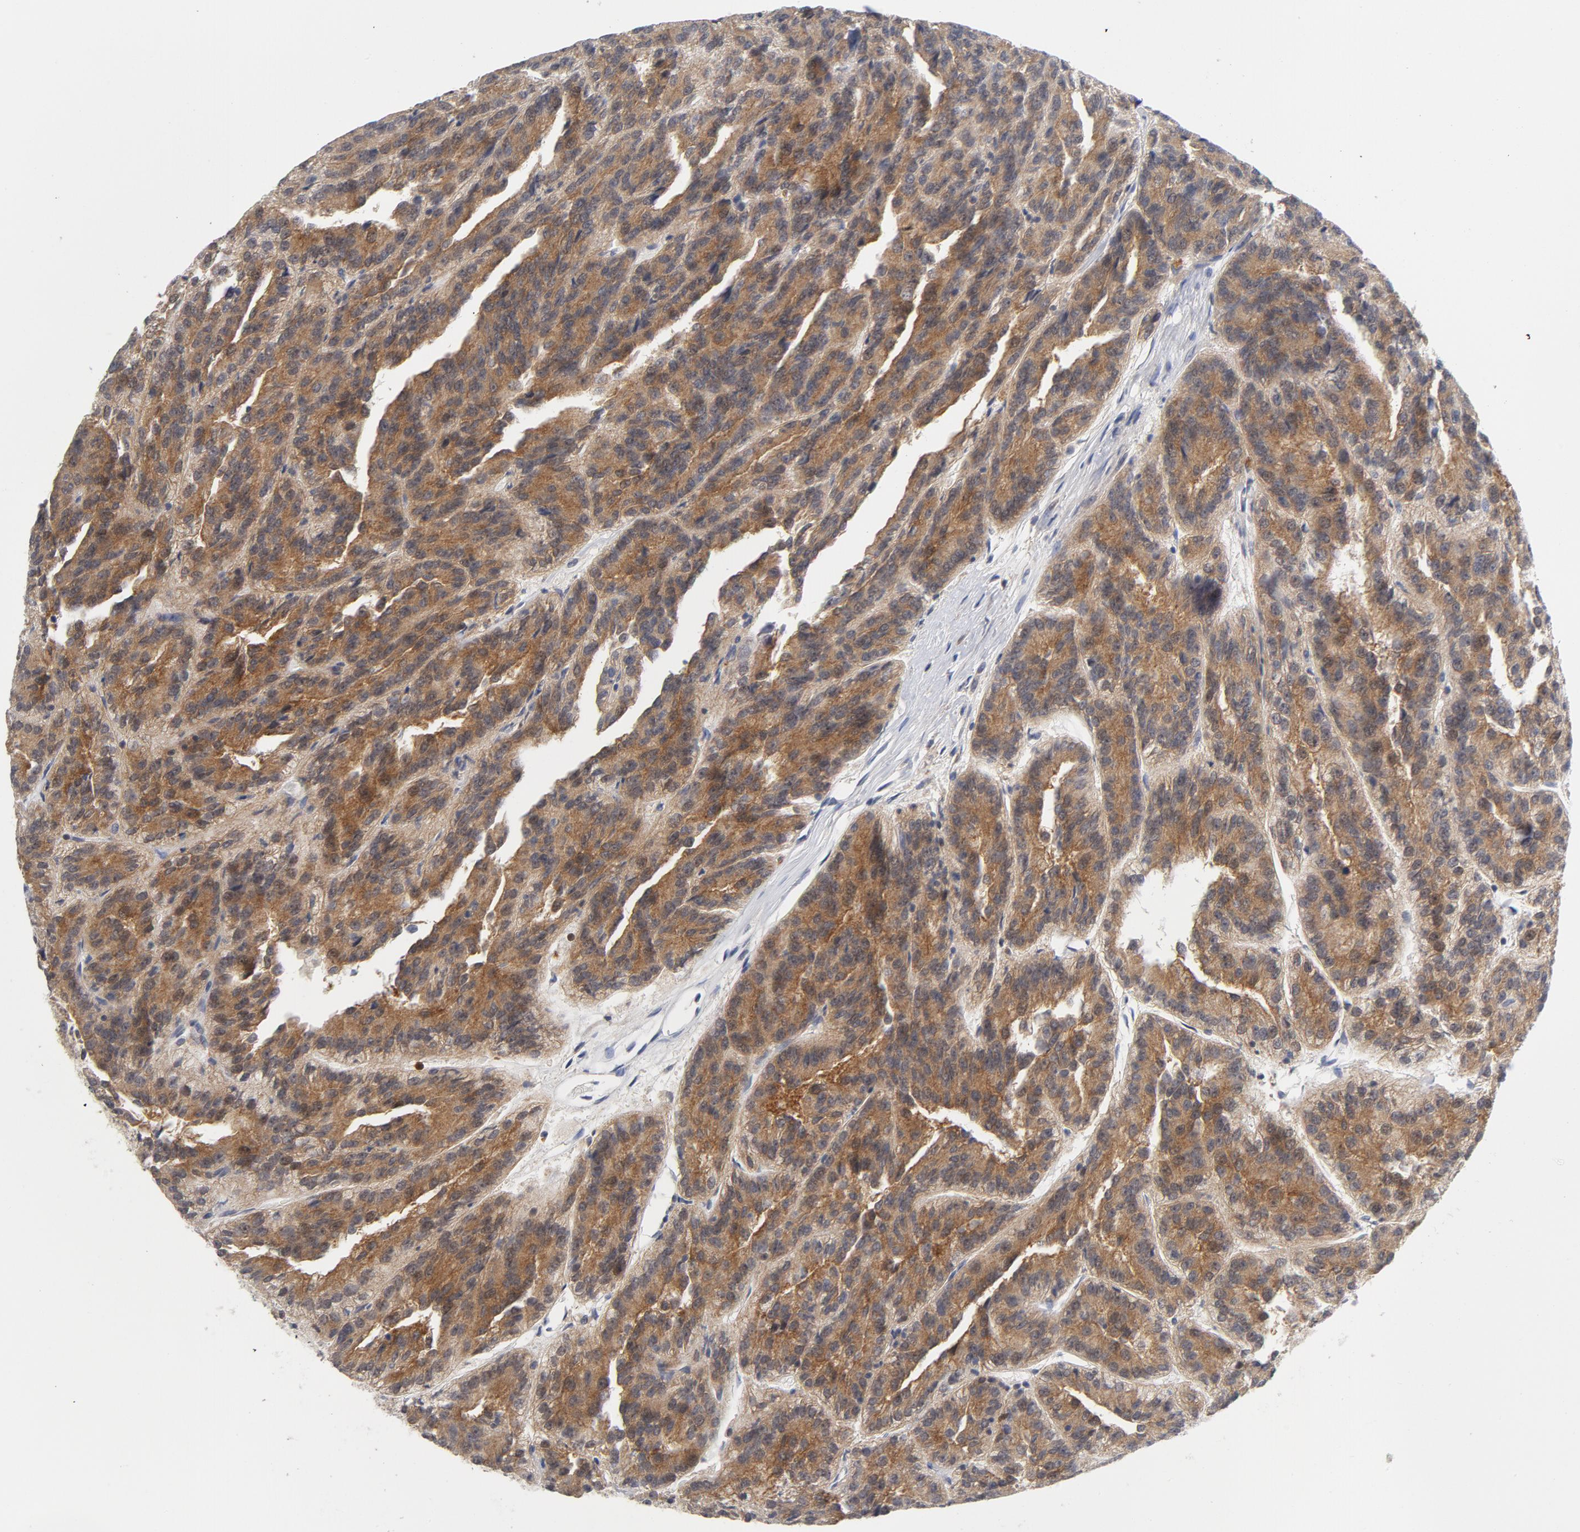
{"staining": {"intensity": "moderate", "quantity": ">75%", "location": "cytoplasmic/membranous"}, "tissue": "renal cancer", "cell_type": "Tumor cells", "image_type": "cancer", "snomed": [{"axis": "morphology", "description": "Adenocarcinoma, NOS"}, {"axis": "topography", "description": "Kidney"}], "caption": "Immunohistochemical staining of human renal cancer (adenocarcinoma) shows medium levels of moderate cytoplasmic/membranous protein staining in approximately >75% of tumor cells.", "gene": "TRADD", "patient": {"sex": "male", "age": 46}}